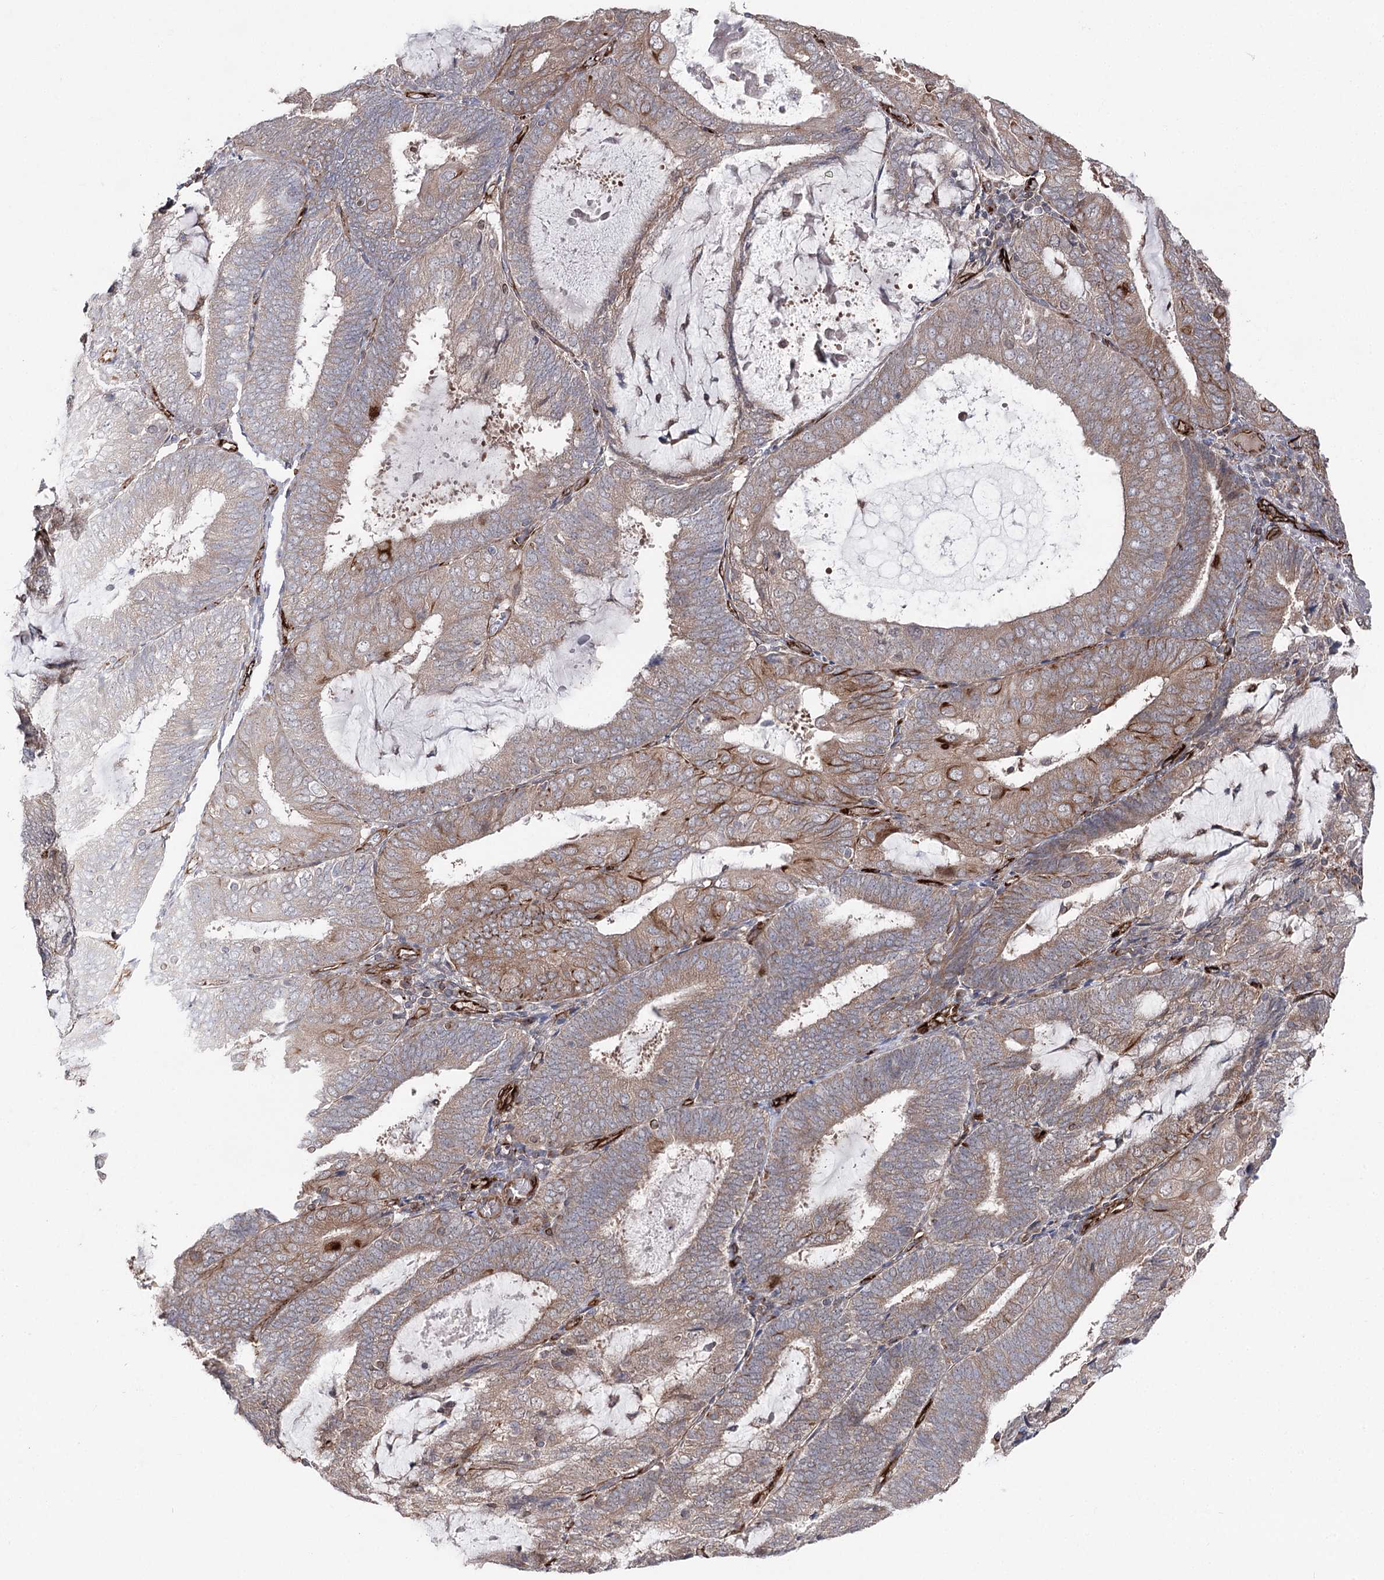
{"staining": {"intensity": "moderate", "quantity": ">75%", "location": "cytoplasmic/membranous"}, "tissue": "endometrial cancer", "cell_type": "Tumor cells", "image_type": "cancer", "snomed": [{"axis": "morphology", "description": "Adenocarcinoma, NOS"}, {"axis": "topography", "description": "Endometrium"}], "caption": "IHC (DAB) staining of adenocarcinoma (endometrial) demonstrates moderate cytoplasmic/membranous protein staining in approximately >75% of tumor cells. (Brightfield microscopy of DAB IHC at high magnification).", "gene": "MIB1", "patient": {"sex": "female", "age": 81}}